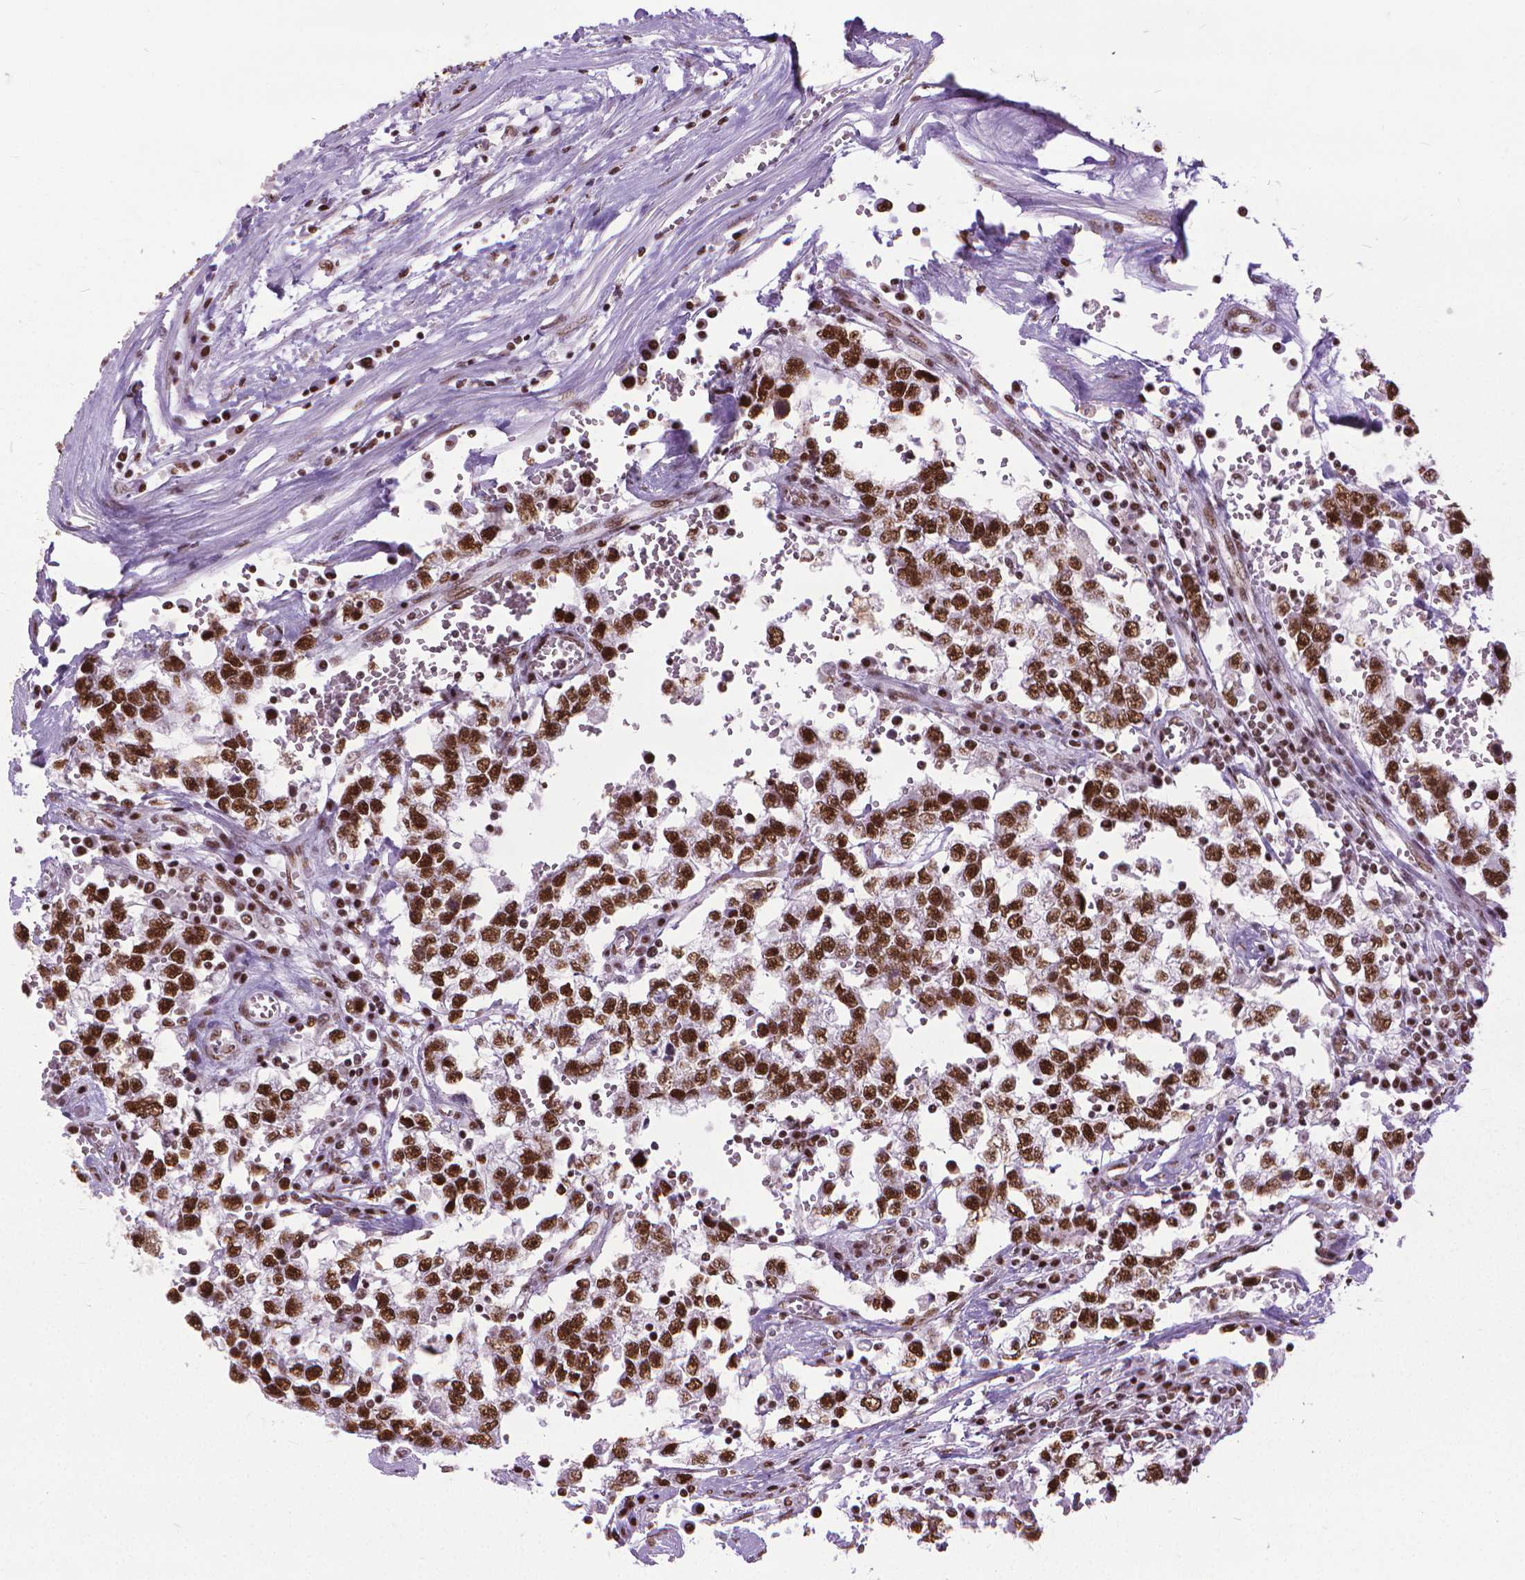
{"staining": {"intensity": "strong", "quantity": ">75%", "location": "nuclear"}, "tissue": "testis cancer", "cell_type": "Tumor cells", "image_type": "cancer", "snomed": [{"axis": "morphology", "description": "Normal tissue, NOS"}, {"axis": "morphology", "description": "Seminoma, NOS"}, {"axis": "topography", "description": "Testis"}, {"axis": "topography", "description": "Epididymis"}], "caption": "Immunohistochemical staining of testis seminoma shows high levels of strong nuclear positivity in approximately >75% of tumor cells.", "gene": "AKAP8", "patient": {"sex": "male", "age": 34}}